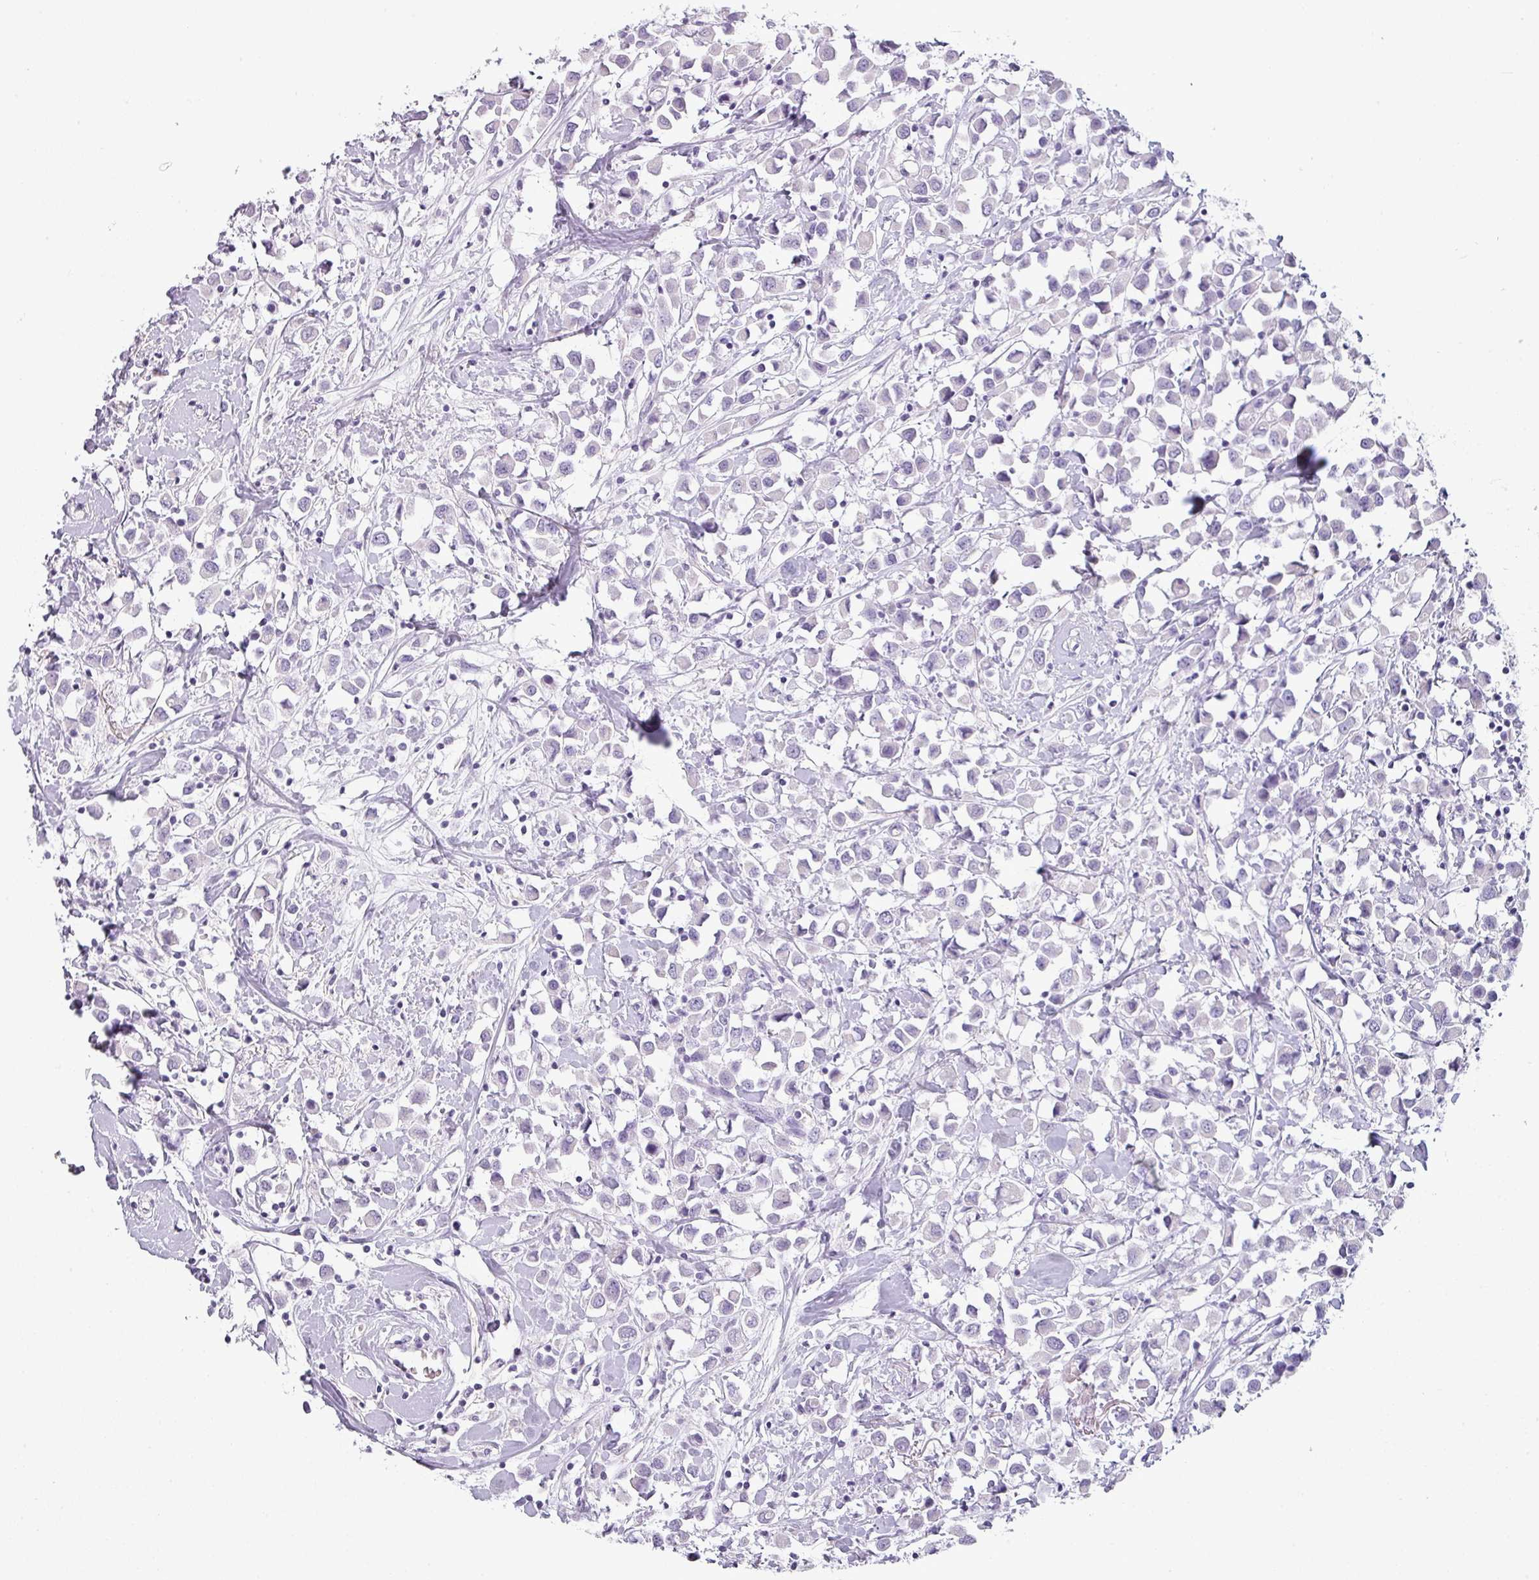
{"staining": {"intensity": "negative", "quantity": "none", "location": "none"}, "tissue": "breast cancer", "cell_type": "Tumor cells", "image_type": "cancer", "snomed": [{"axis": "morphology", "description": "Duct carcinoma"}, {"axis": "topography", "description": "Breast"}], "caption": "This is an immunohistochemistry photomicrograph of breast cancer (intraductal carcinoma). There is no positivity in tumor cells.", "gene": "SFTPA1", "patient": {"sex": "female", "age": 61}}